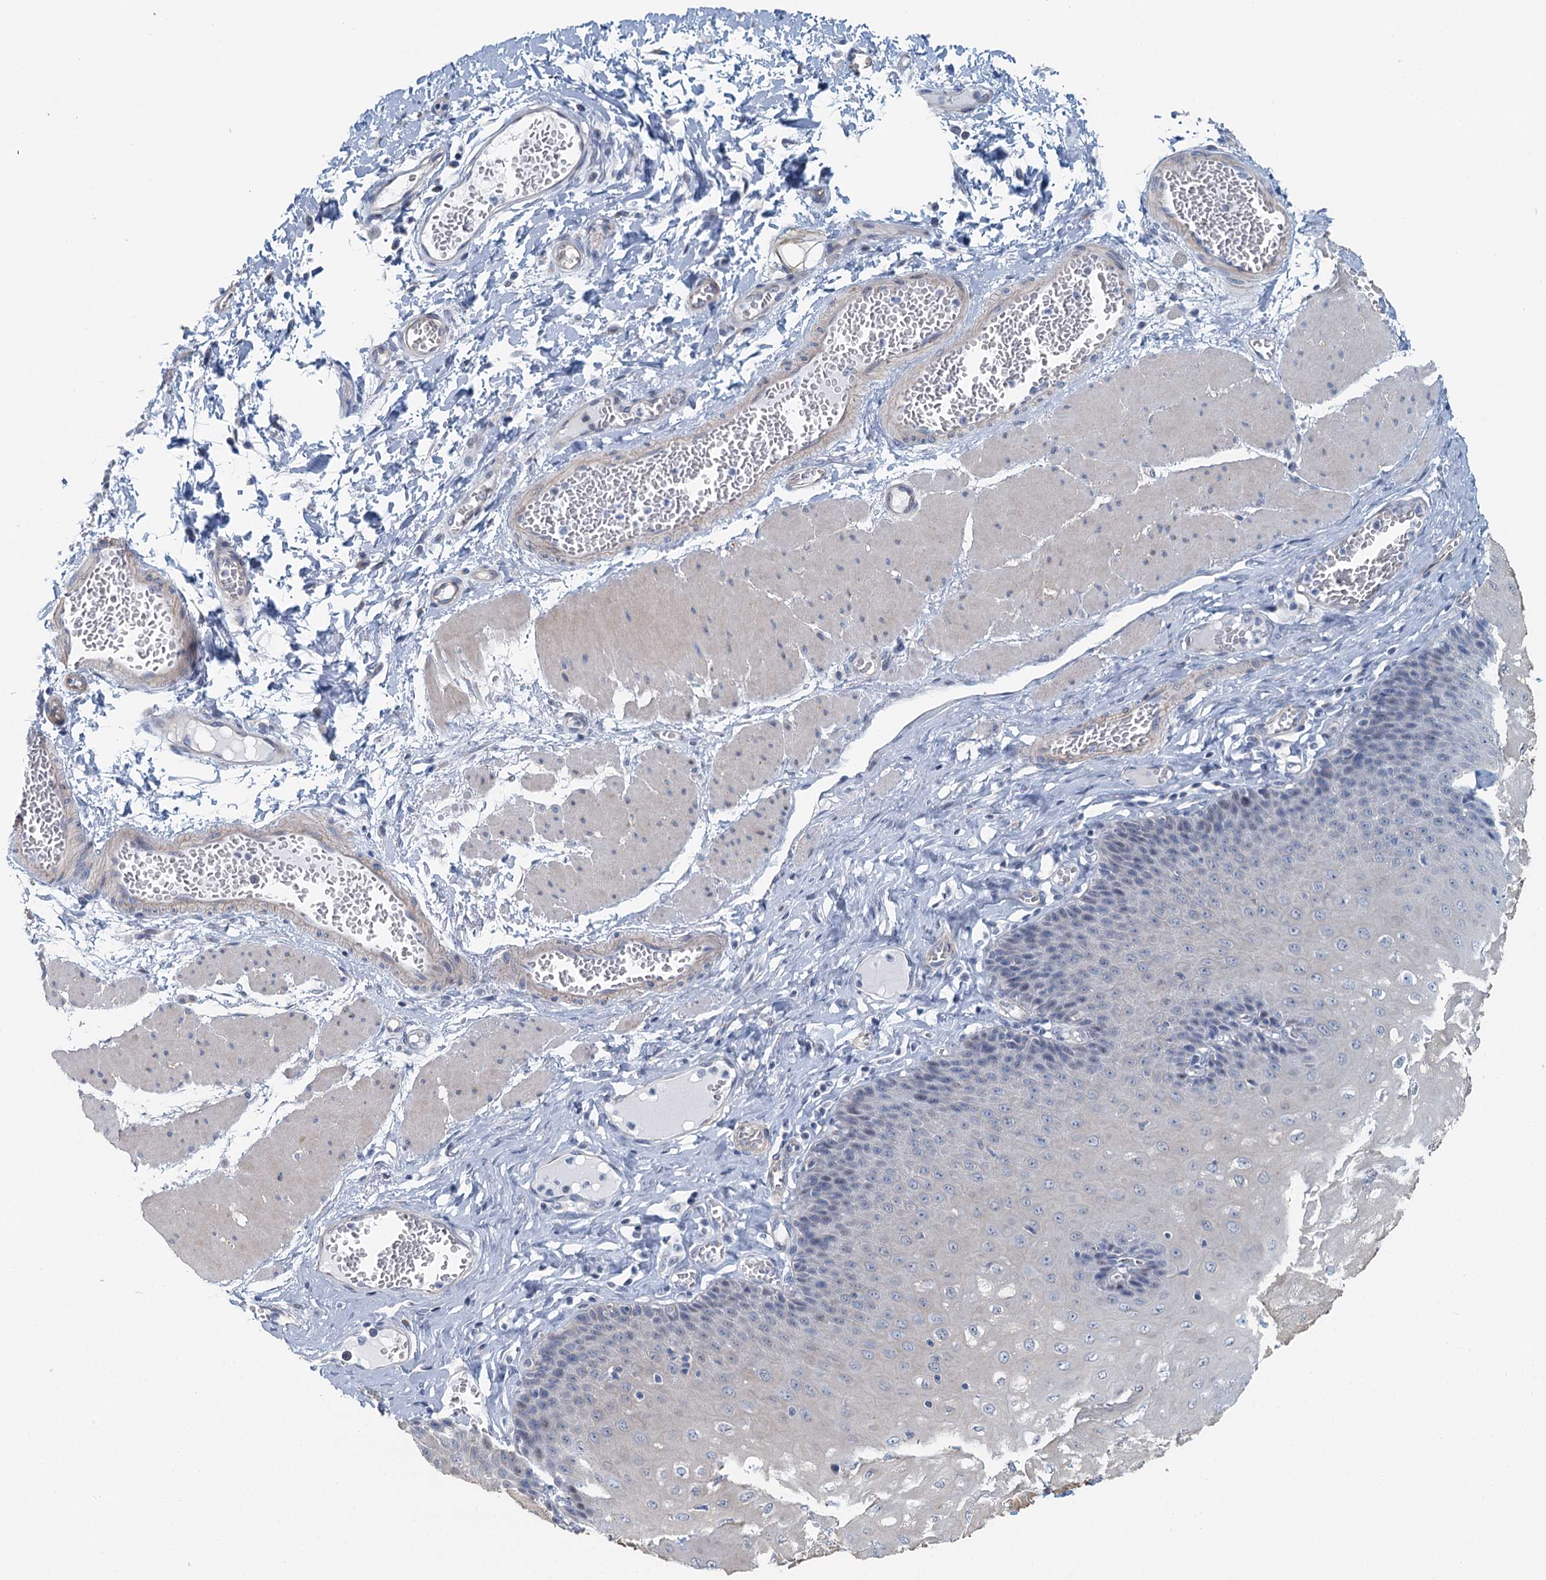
{"staining": {"intensity": "negative", "quantity": "none", "location": "none"}, "tissue": "esophagus", "cell_type": "Squamous epithelial cells", "image_type": "normal", "snomed": [{"axis": "morphology", "description": "Normal tissue, NOS"}, {"axis": "topography", "description": "Esophagus"}], "caption": "Immunohistochemistry (IHC) micrograph of unremarkable esophagus: human esophagus stained with DAB (3,3'-diaminobenzidine) displays no significant protein expression in squamous epithelial cells.", "gene": "ZNF527", "patient": {"sex": "male", "age": 60}}